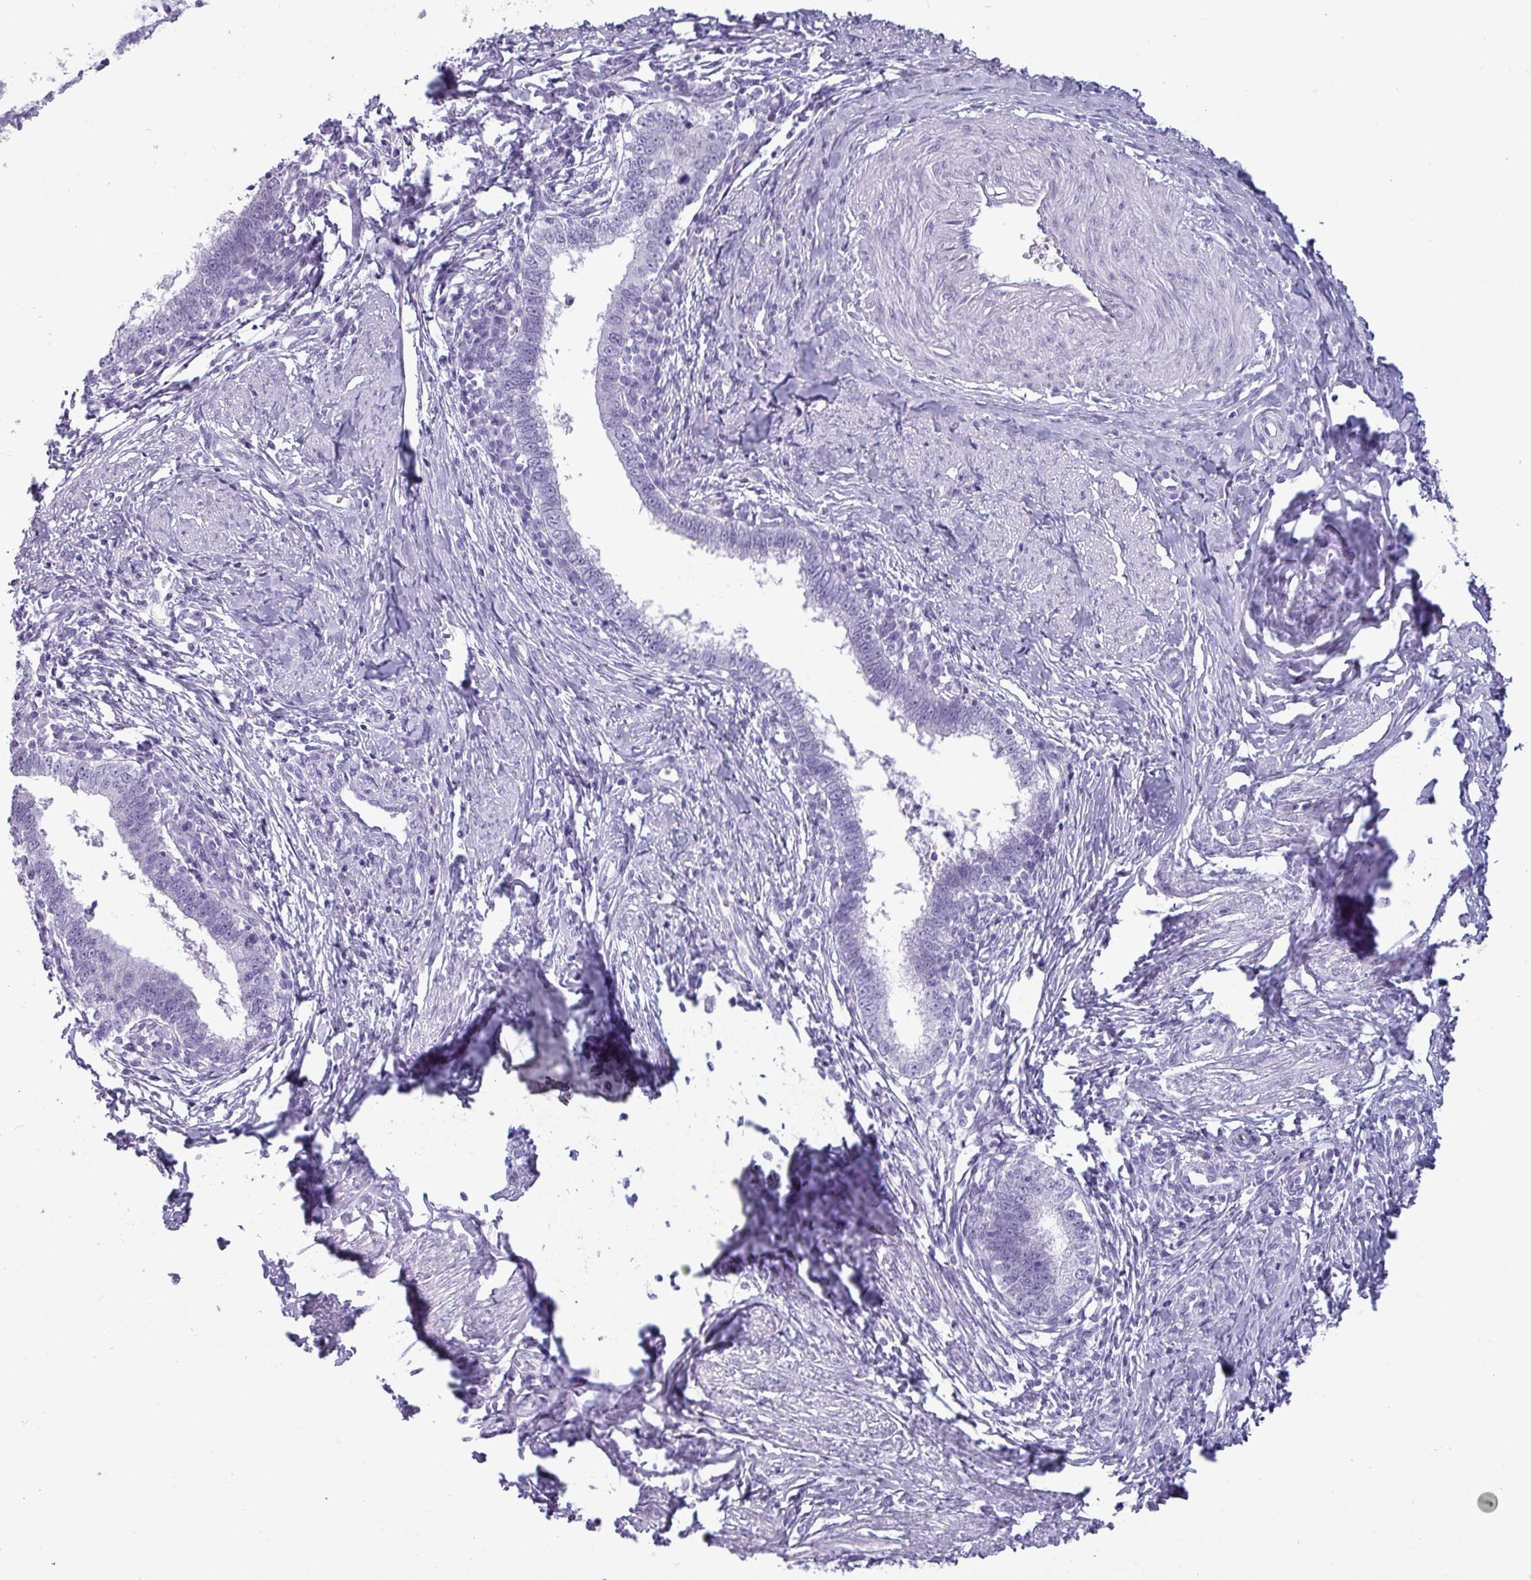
{"staining": {"intensity": "negative", "quantity": "none", "location": "none"}, "tissue": "cervical cancer", "cell_type": "Tumor cells", "image_type": "cancer", "snomed": [{"axis": "morphology", "description": "Adenocarcinoma, NOS"}, {"axis": "topography", "description": "Cervix"}], "caption": "Photomicrograph shows no significant protein expression in tumor cells of cervical adenocarcinoma.", "gene": "CRYBB2", "patient": {"sex": "female", "age": 36}}